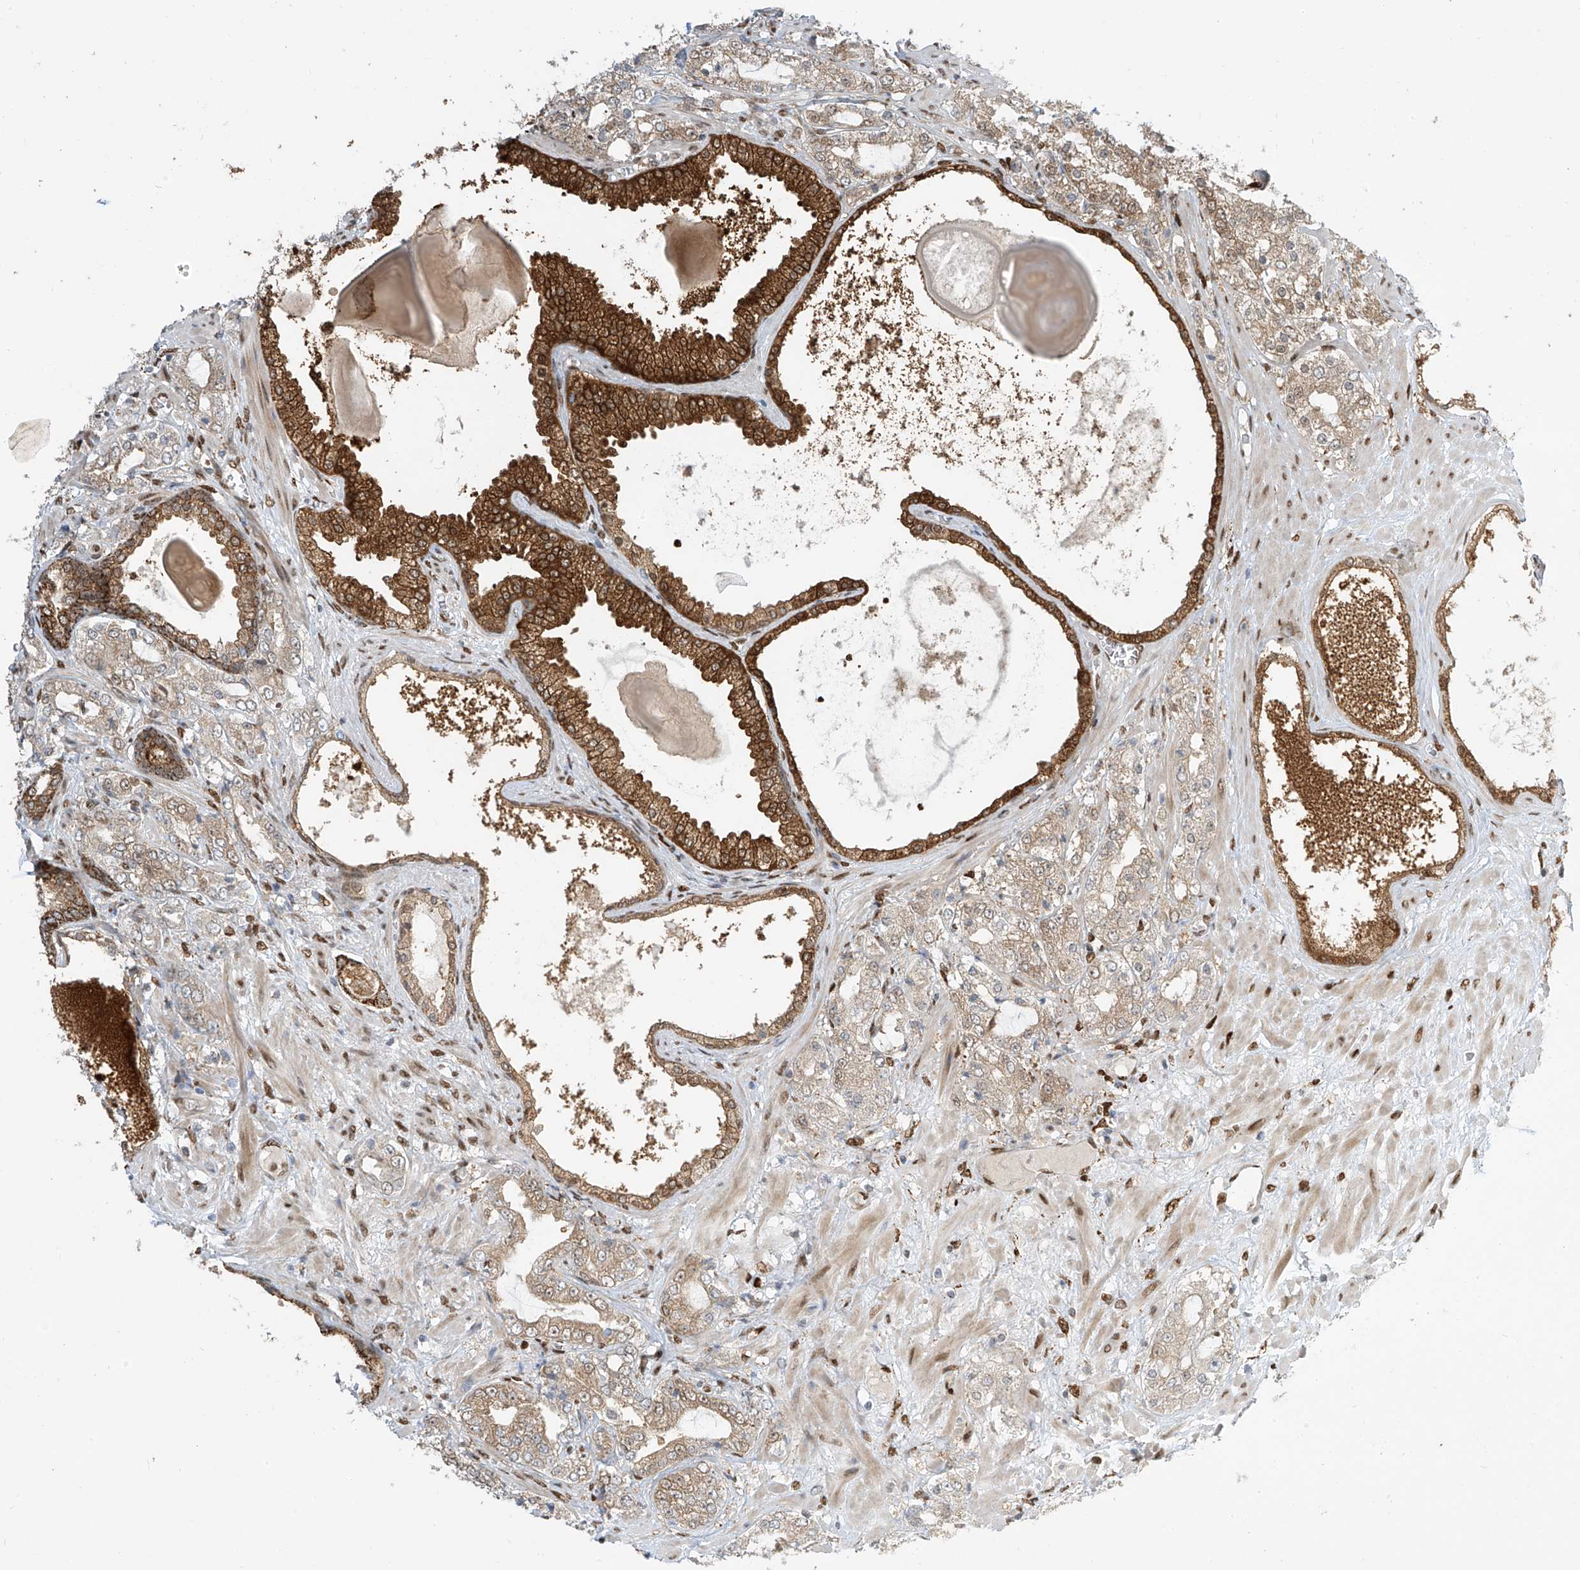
{"staining": {"intensity": "weak", "quantity": ">75%", "location": "cytoplasmic/membranous"}, "tissue": "prostate cancer", "cell_type": "Tumor cells", "image_type": "cancer", "snomed": [{"axis": "morphology", "description": "Adenocarcinoma, High grade"}, {"axis": "topography", "description": "Prostate"}], "caption": "IHC image of human prostate high-grade adenocarcinoma stained for a protein (brown), which reveals low levels of weak cytoplasmic/membranous expression in about >75% of tumor cells.", "gene": "PM20D2", "patient": {"sex": "male", "age": 64}}